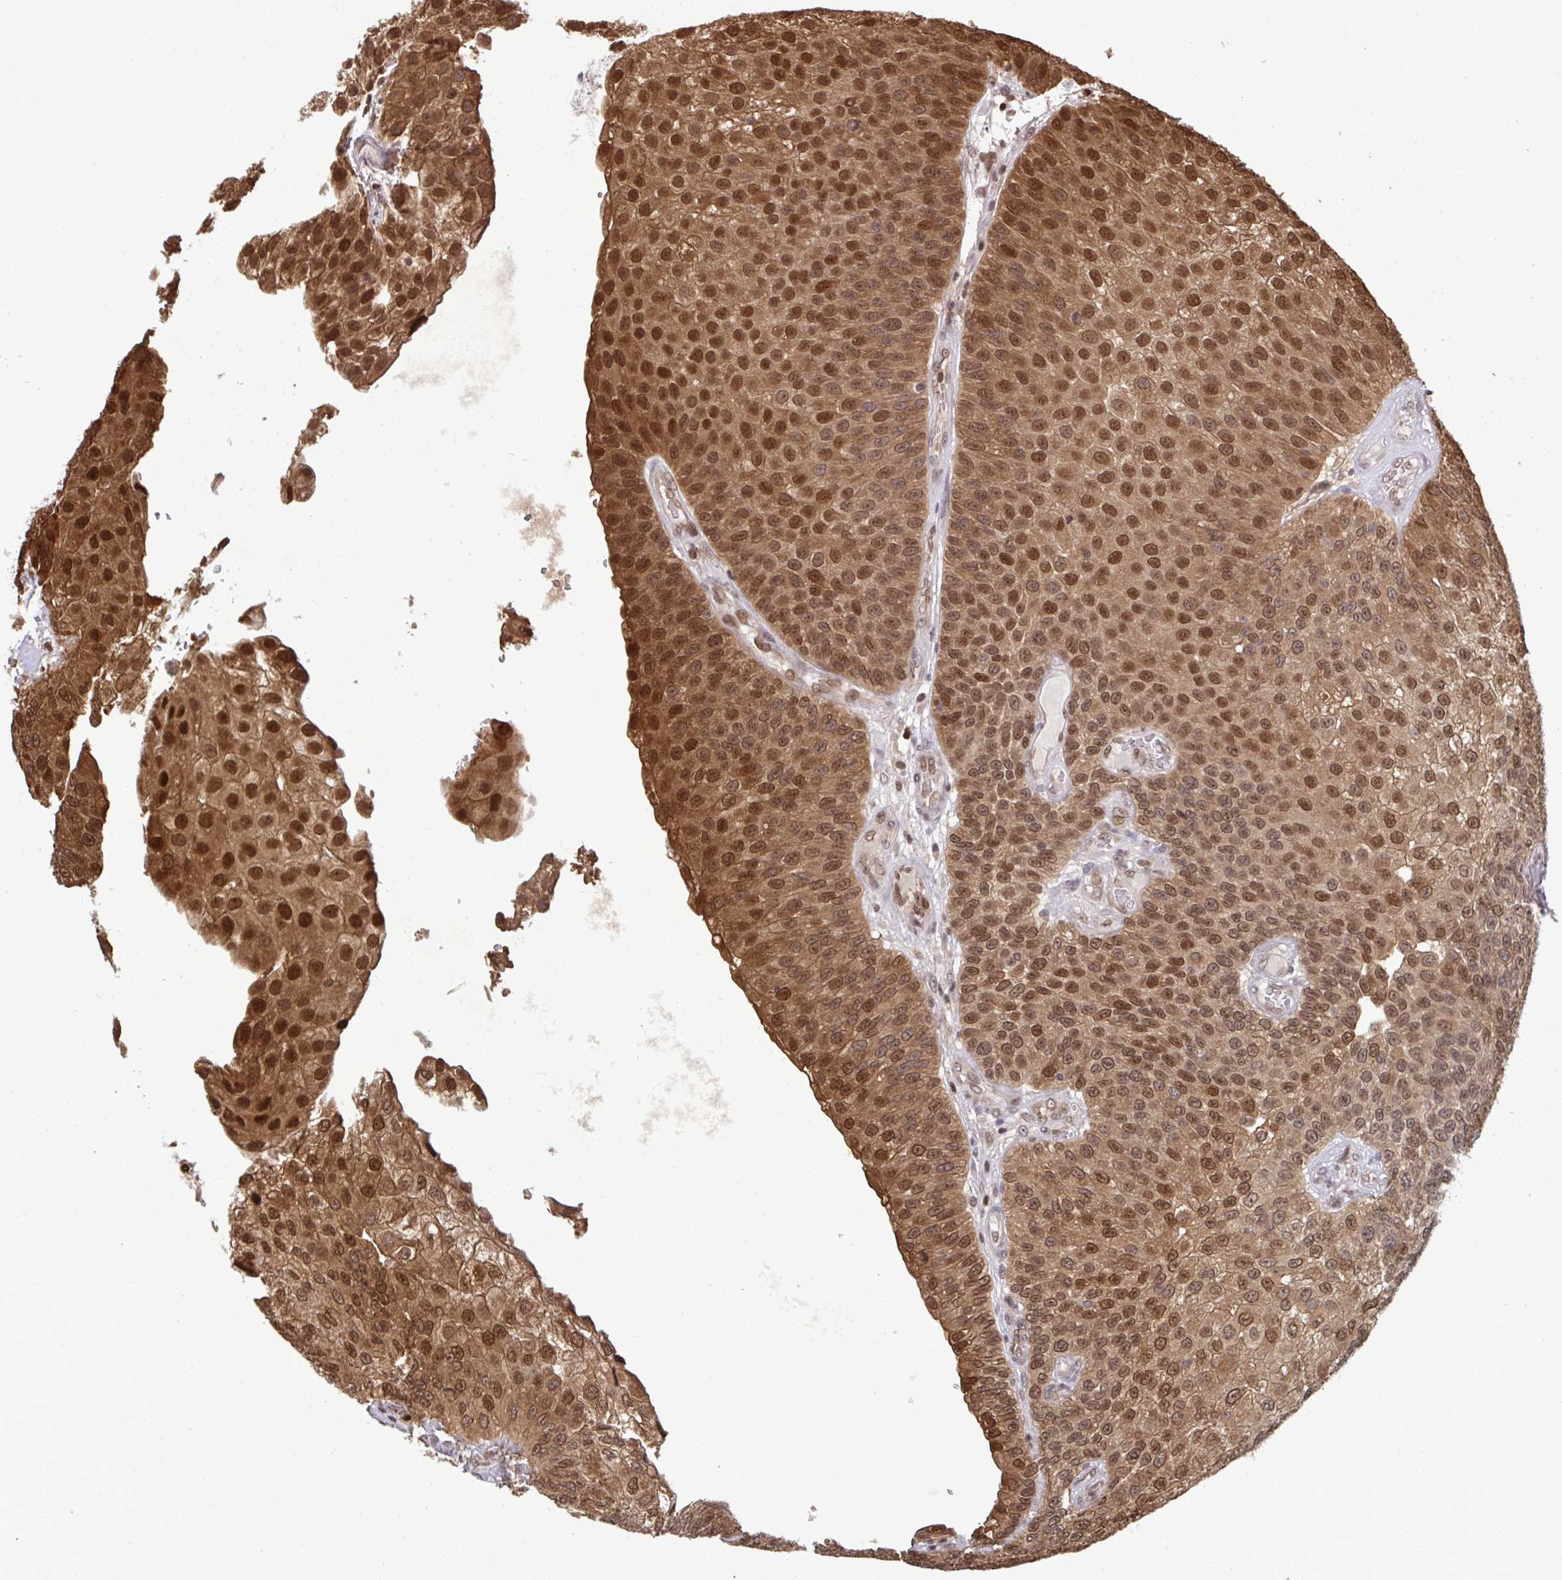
{"staining": {"intensity": "moderate", "quantity": ">75%", "location": "cytoplasmic/membranous,nuclear"}, "tissue": "urothelial cancer", "cell_type": "Tumor cells", "image_type": "cancer", "snomed": [{"axis": "morphology", "description": "Urothelial carcinoma, NOS"}, {"axis": "topography", "description": "Urinary bladder"}], "caption": "Protein staining displays moderate cytoplasmic/membranous and nuclear positivity in about >75% of tumor cells in urothelial cancer. The protein is stained brown, and the nuclei are stained in blue (DAB IHC with brightfield microscopy, high magnification).", "gene": "UXT", "patient": {"sex": "male", "age": 87}}